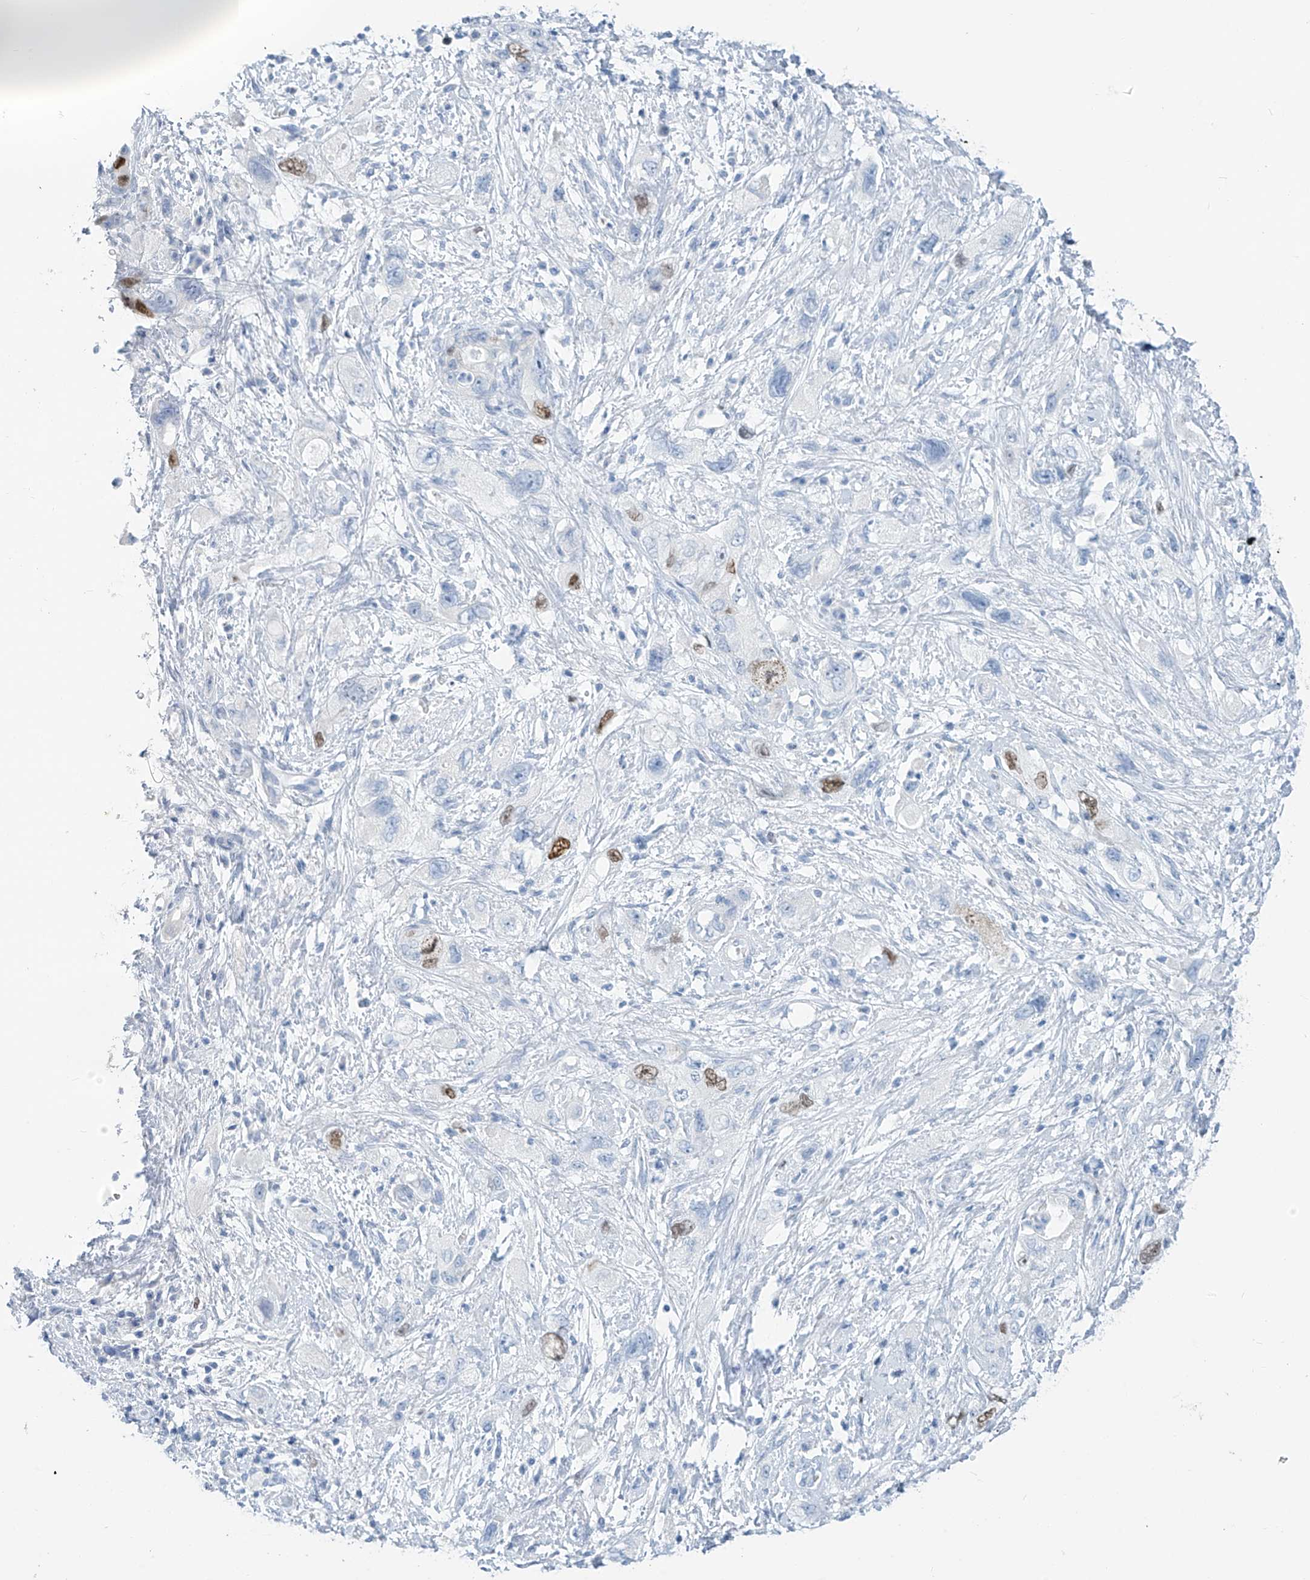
{"staining": {"intensity": "moderate", "quantity": "<25%", "location": "nuclear"}, "tissue": "pancreatic cancer", "cell_type": "Tumor cells", "image_type": "cancer", "snomed": [{"axis": "morphology", "description": "Adenocarcinoma, NOS"}, {"axis": "topography", "description": "Pancreas"}], "caption": "DAB immunohistochemical staining of pancreatic cancer (adenocarcinoma) demonstrates moderate nuclear protein expression in about <25% of tumor cells. (IHC, brightfield microscopy, high magnification).", "gene": "SGO2", "patient": {"sex": "female", "age": 73}}